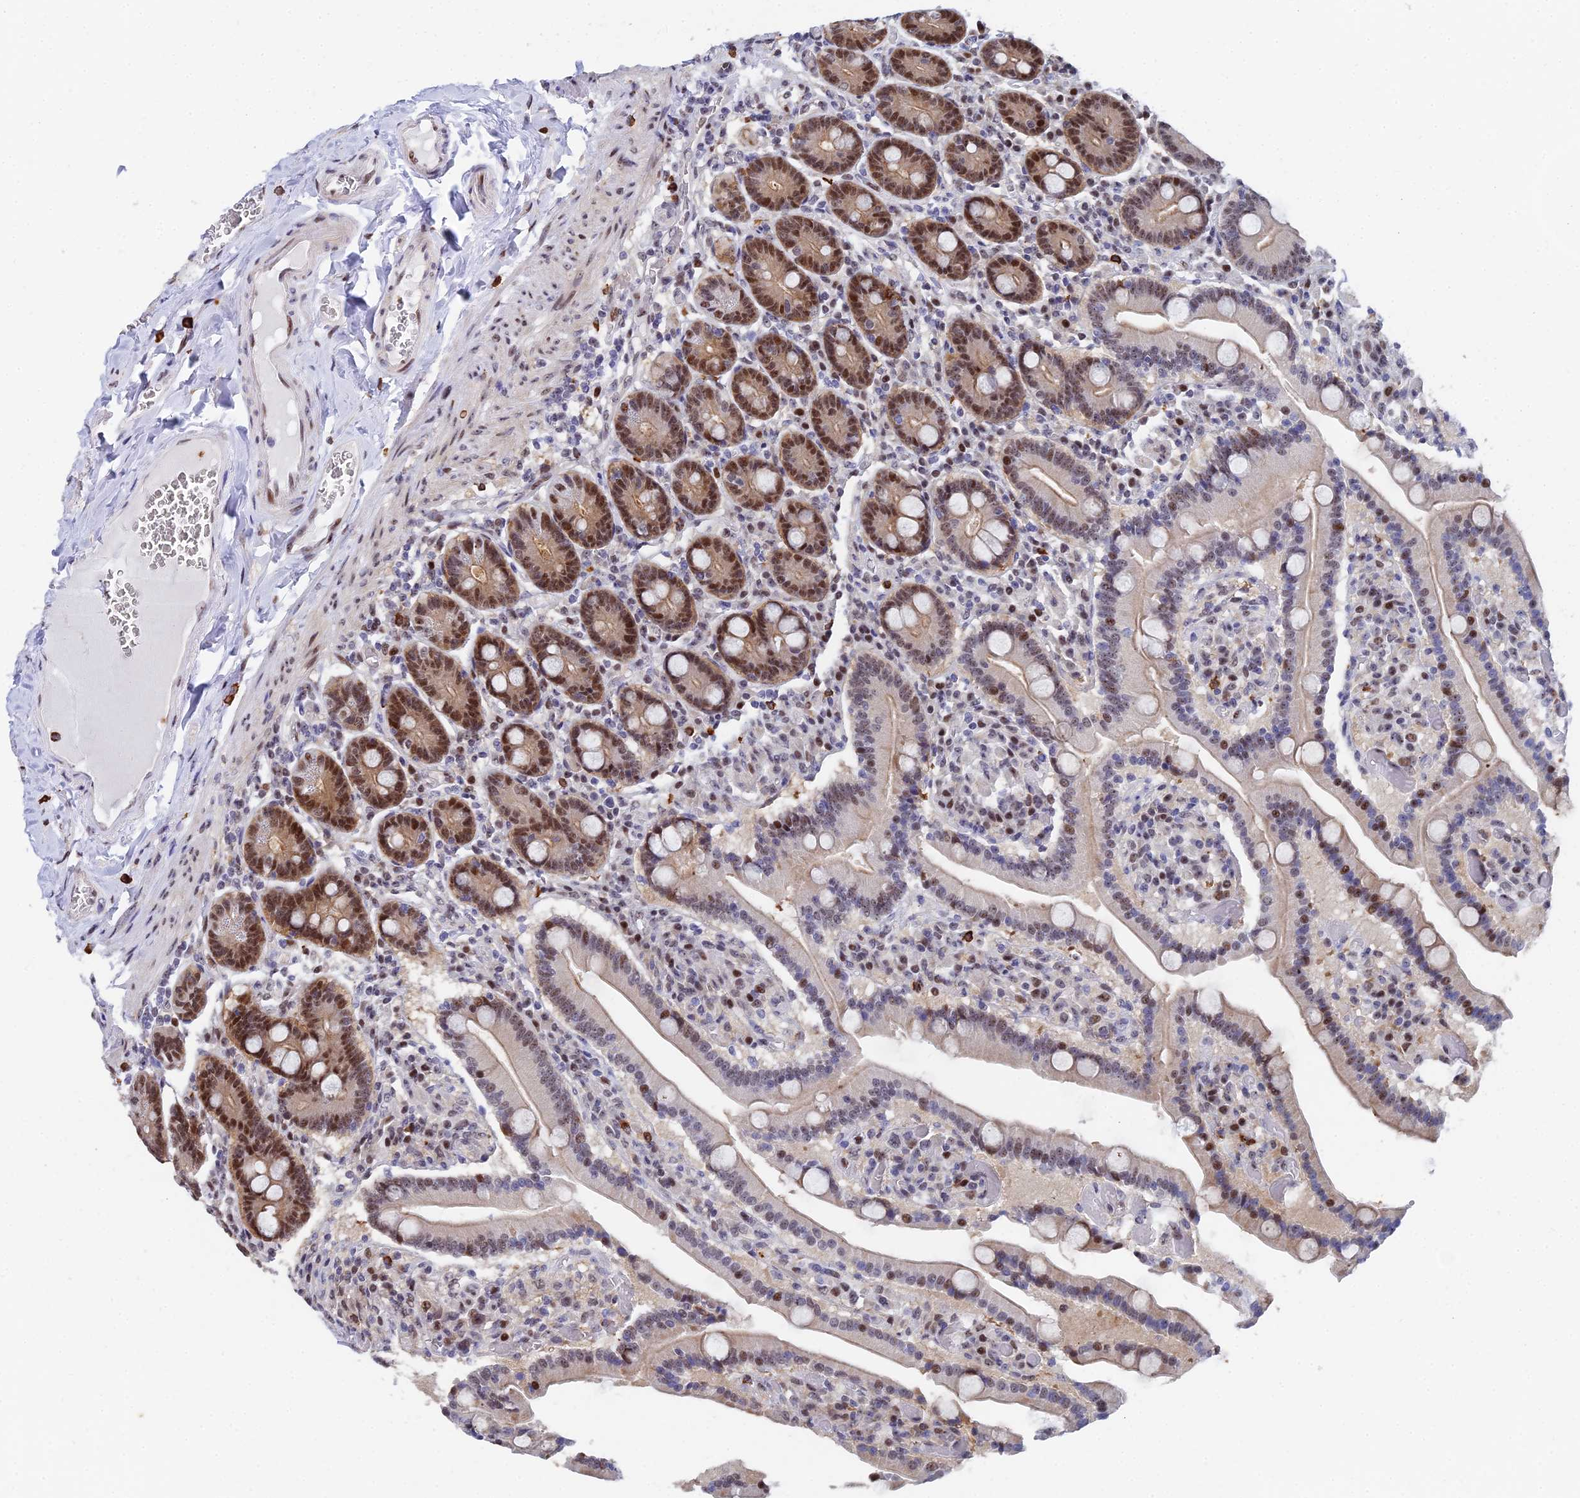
{"staining": {"intensity": "moderate", "quantity": "25%-75%", "location": "nuclear"}, "tissue": "duodenum", "cell_type": "Glandular cells", "image_type": "normal", "snomed": [{"axis": "morphology", "description": "Normal tissue, NOS"}, {"axis": "topography", "description": "Duodenum"}], "caption": "Brown immunohistochemical staining in benign human duodenum shows moderate nuclear staining in approximately 25%-75% of glandular cells.", "gene": "TIFA", "patient": {"sex": "female", "age": 62}}